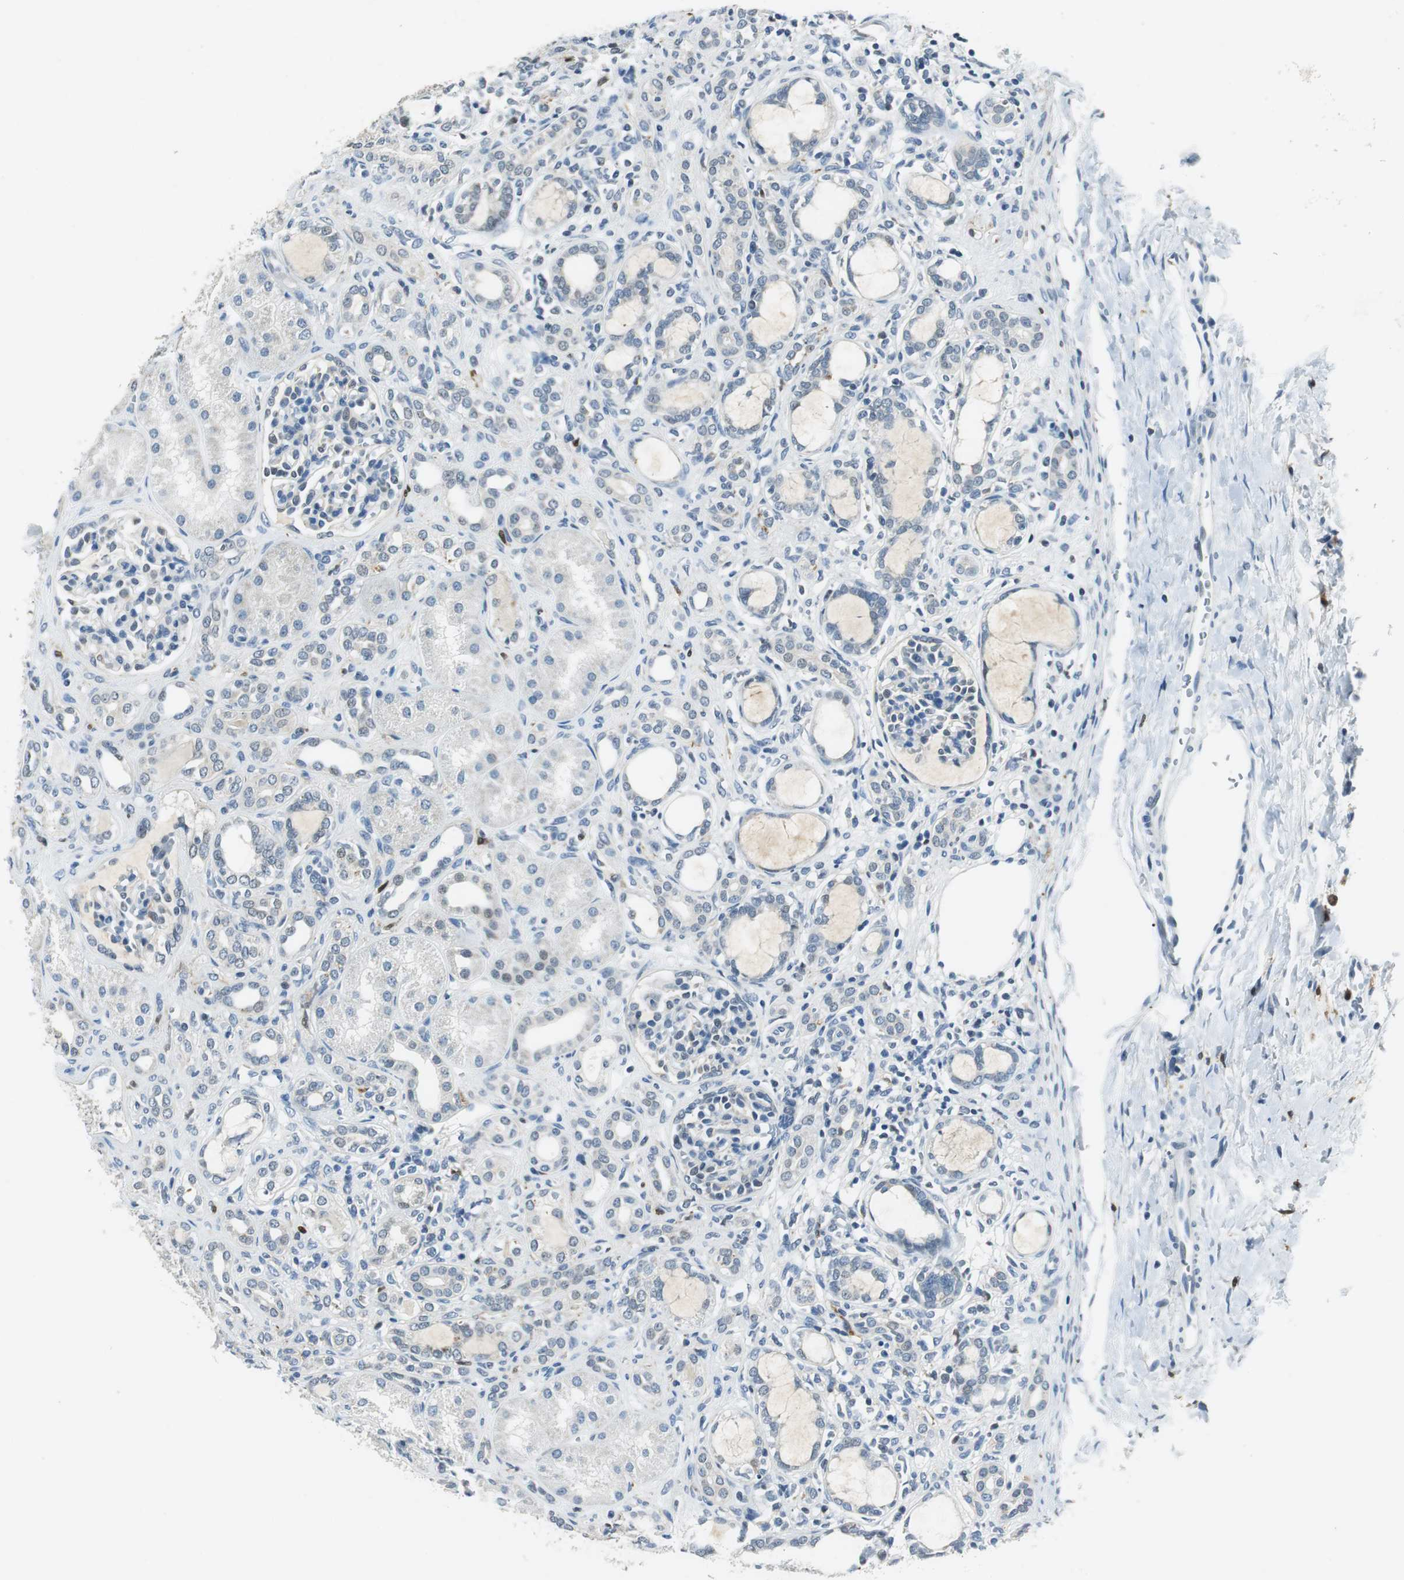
{"staining": {"intensity": "weak", "quantity": "<25%", "location": "cytoplasmic/membranous"}, "tissue": "kidney", "cell_type": "Cells in glomeruli", "image_type": "normal", "snomed": [{"axis": "morphology", "description": "Normal tissue, NOS"}, {"axis": "topography", "description": "Kidney"}], "caption": "IHC micrograph of unremarkable kidney: kidney stained with DAB demonstrates no significant protein positivity in cells in glomeruli.", "gene": "ME1", "patient": {"sex": "male", "age": 7}}